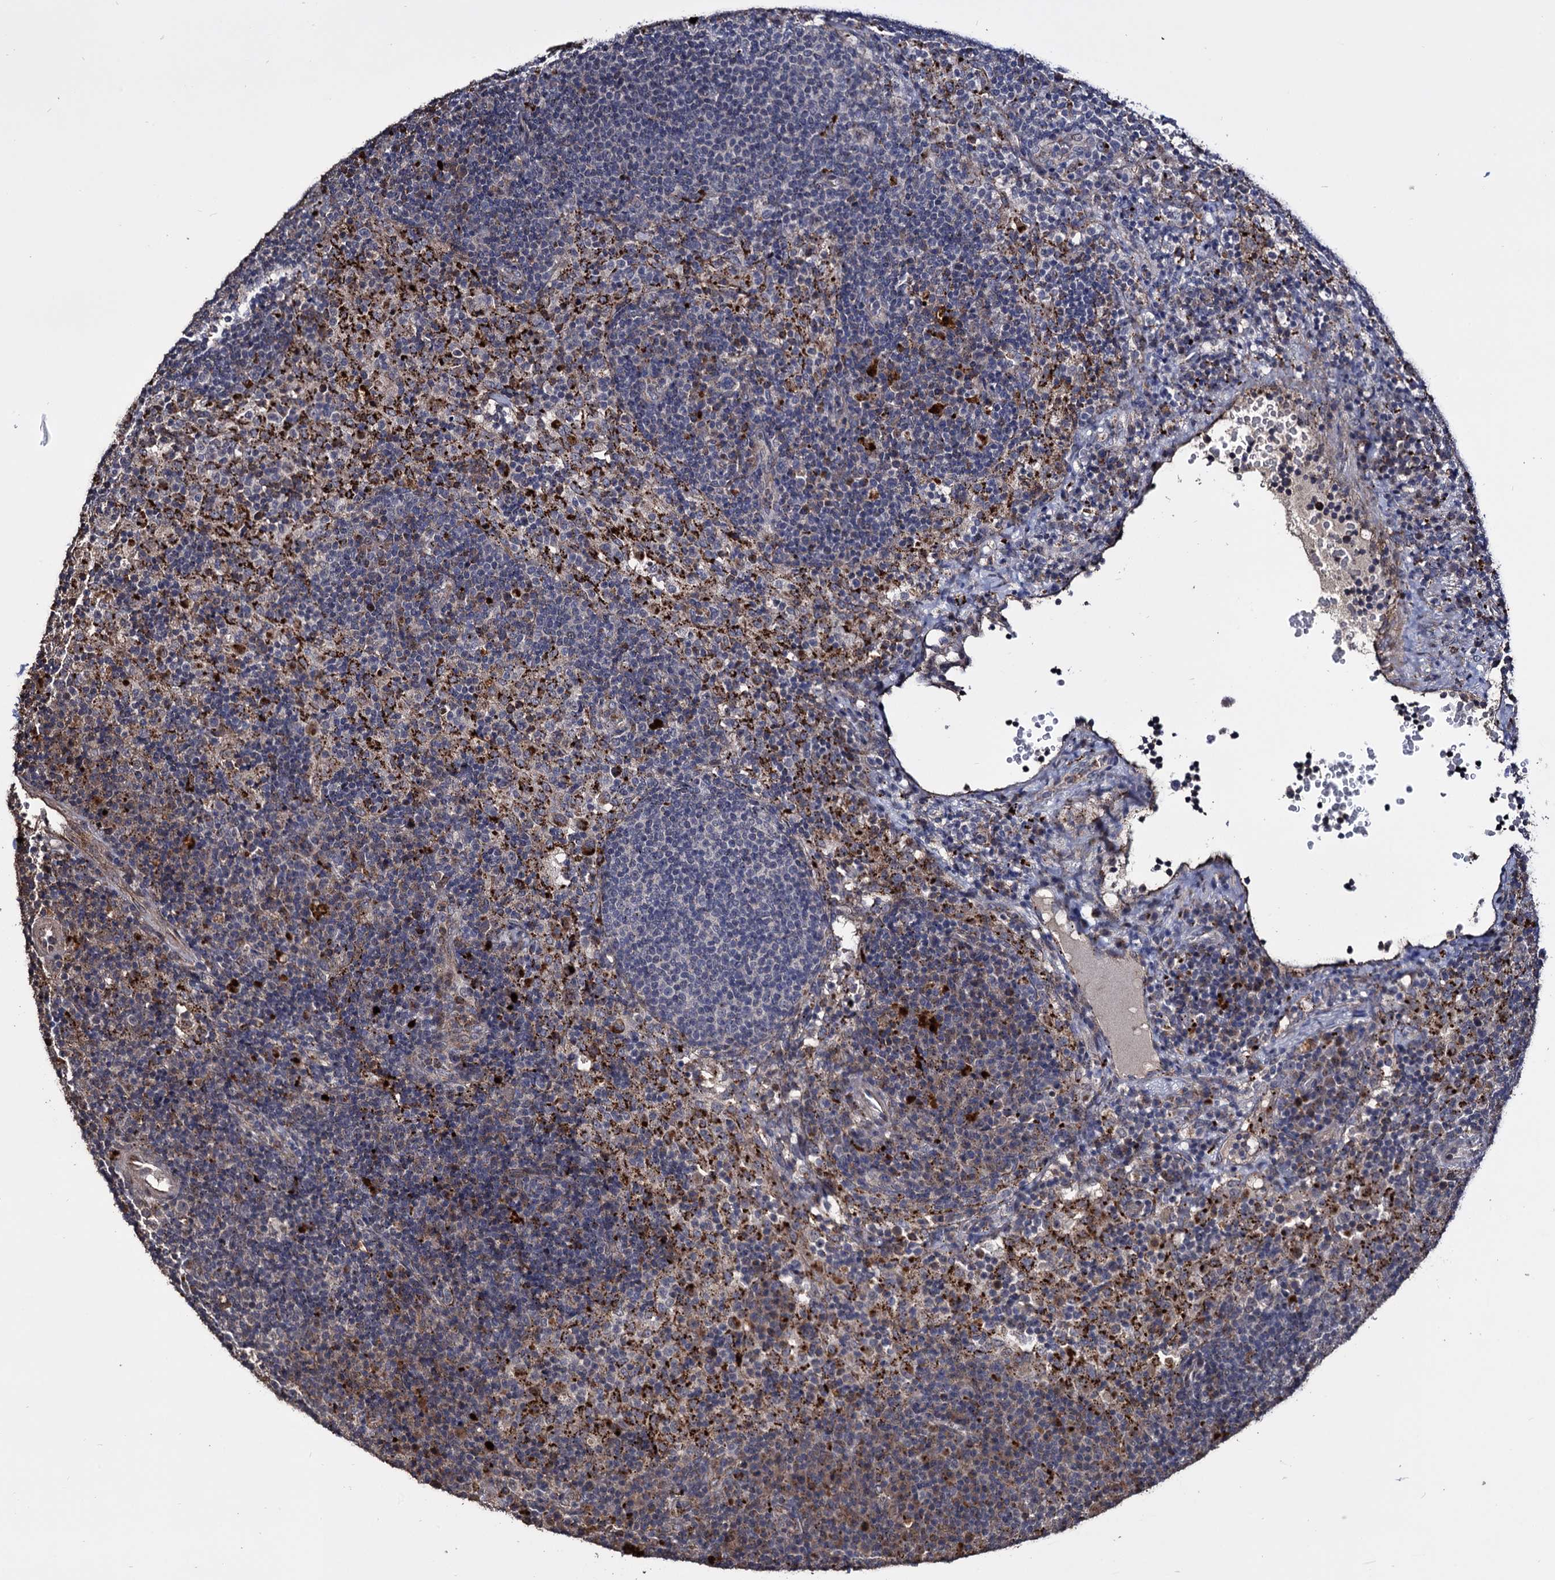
{"staining": {"intensity": "negative", "quantity": "none", "location": "none"}, "tissue": "lymph node", "cell_type": "Germinal center cells", "image_type": "normal", "snomed": [{"axis": "morphology", "description": "Normal tissue, NOS"}, {"axis": "topography", "description": "Lymph node"}], "caption": "Immunohistochemistry image of benign lymph node: human lymph node stained with DAB (3,3'-diaminobenzidine) shows no significant protein positivity in germinal center cells.", "gene": "MICAL2", "patient": {"sex": "female", "age": 70}}